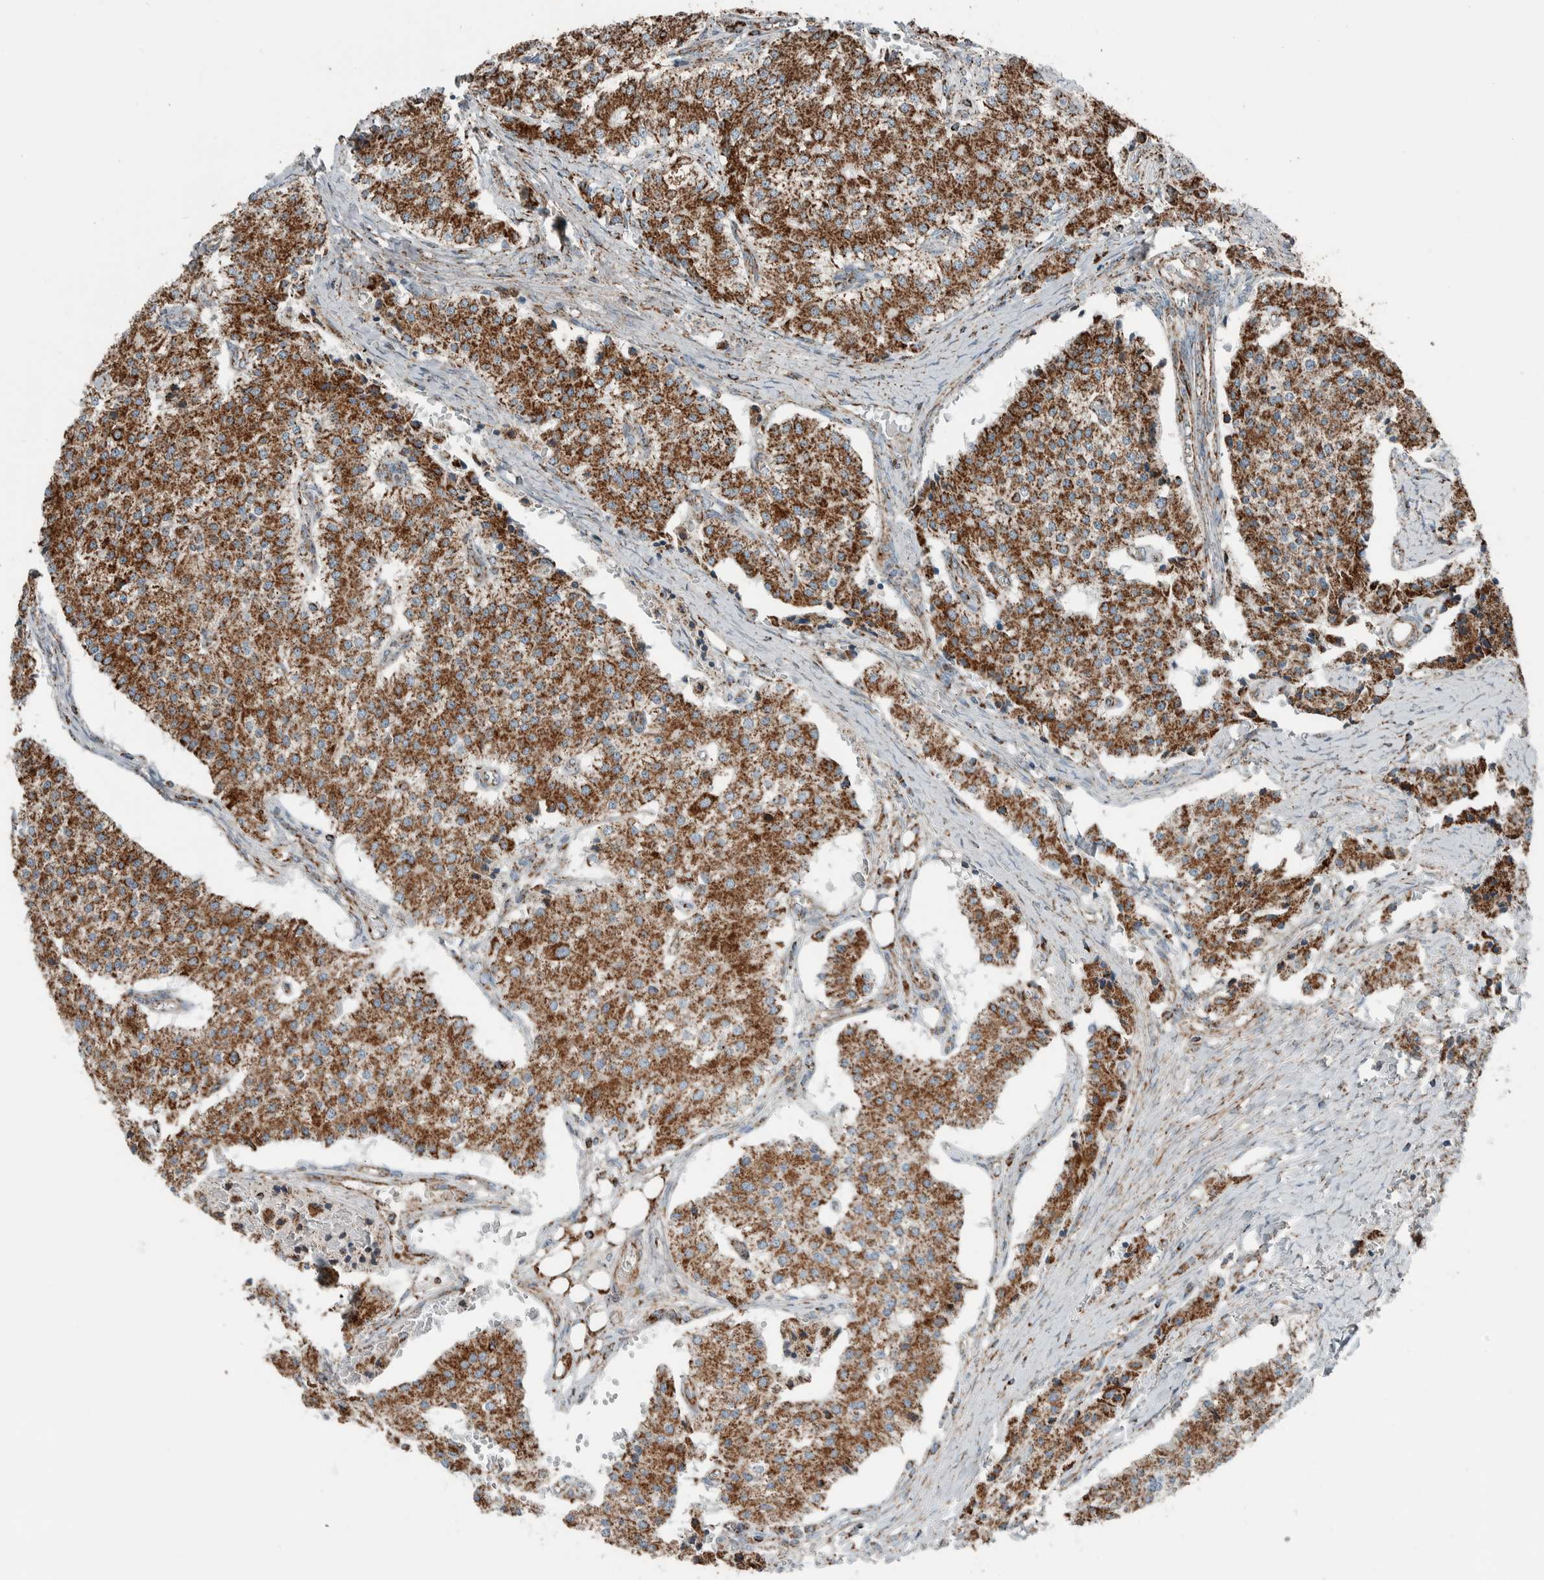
{"staining": {"intensity": "moderate", "quantity": ">75%", "location": "cytoplasmic/membranous"}, "tissue": "carcinoid", "cell_type": "Tumor cells", "image_type": "cancer", "snomed": [{"axis": "morphology", "description": "Carcinoid, malignant, NOS"}, {"axis": "topography", "description": "Colon"}], "caption": "Human malignant carcinoid stained with a brown dye displays moderate cytoplasmic/membranous positive expression in about >75% of tumor cells.", "gene": "CNTROB", "patient": {"sex": "female", "age": 52}}